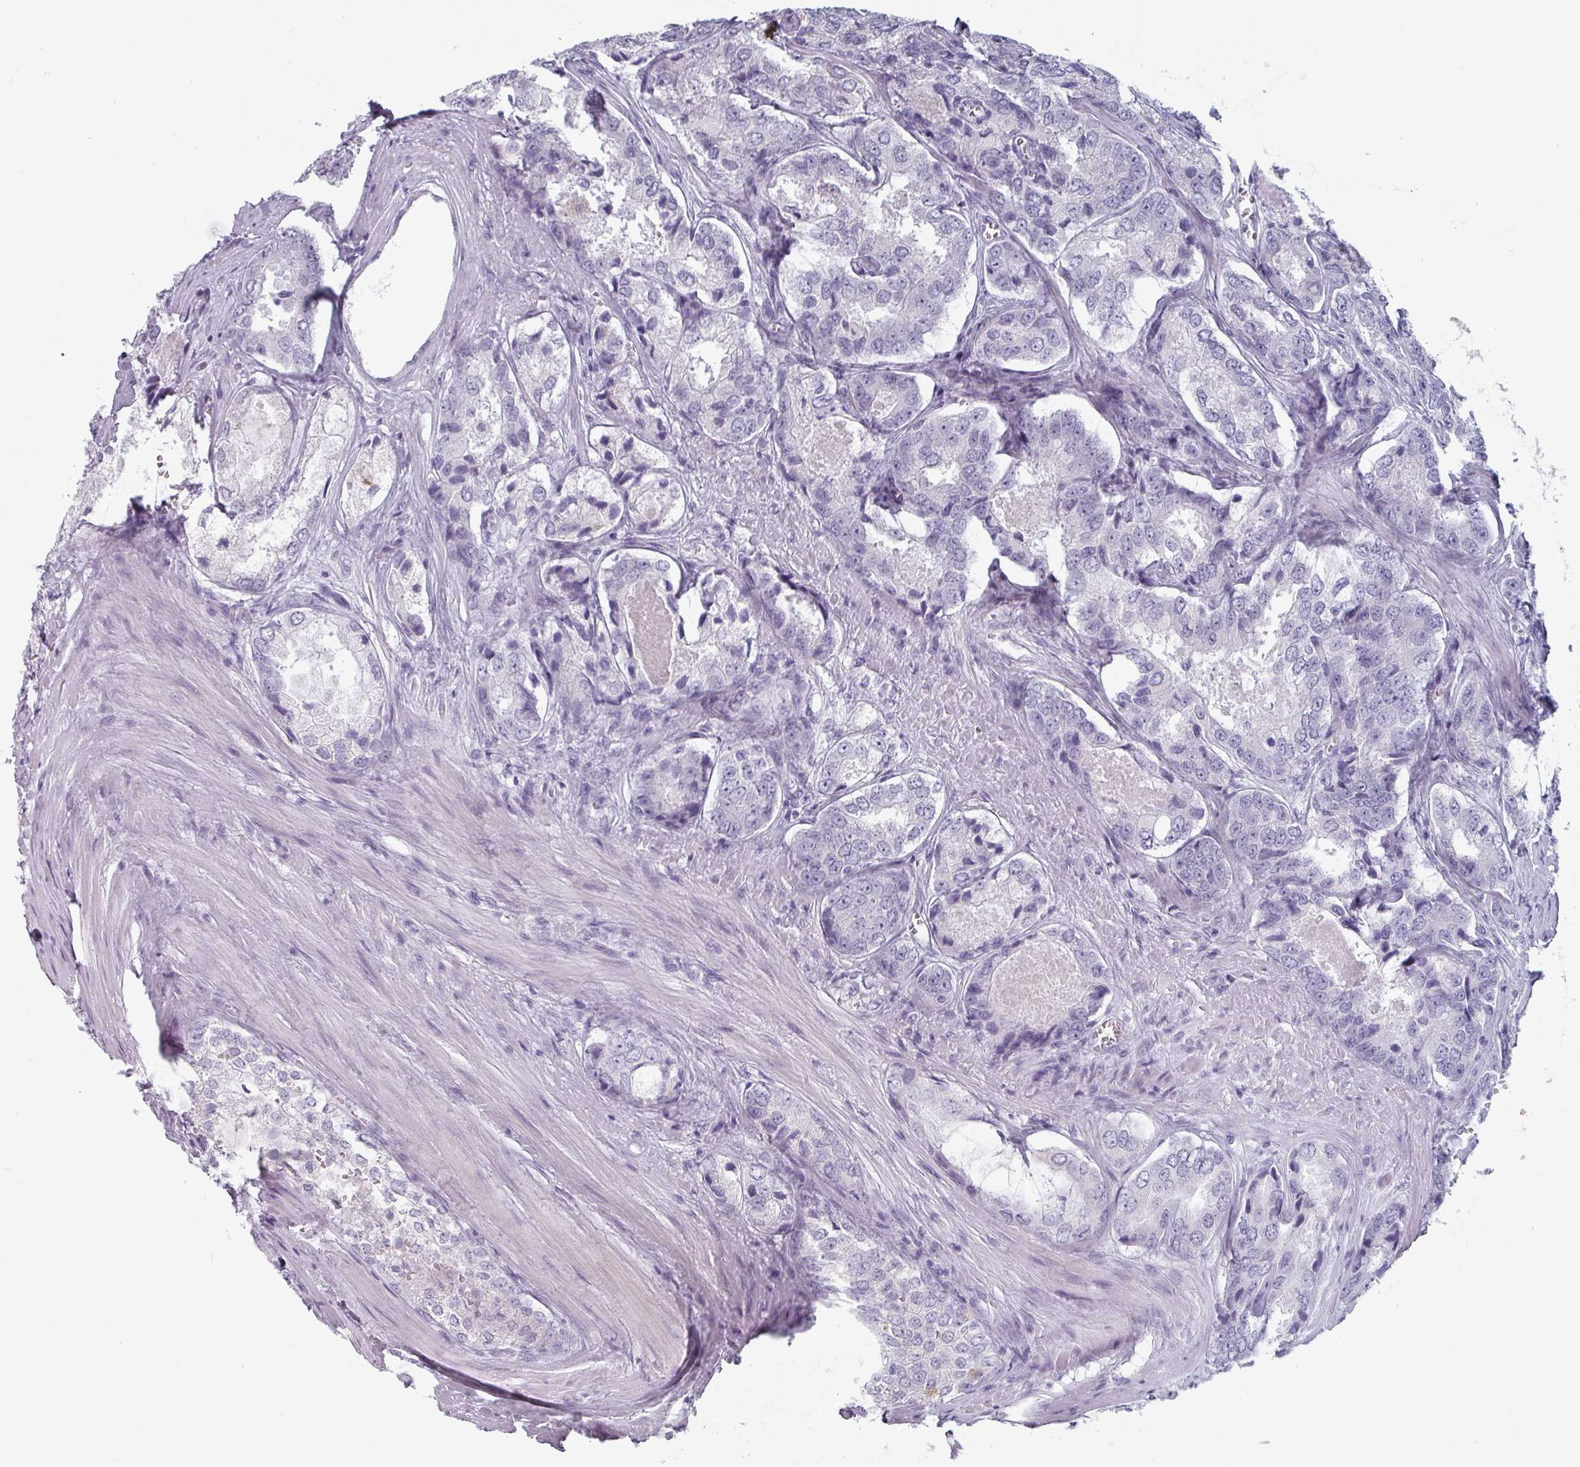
{"staining": {"intensity": "negative", "quantity": "none", "location": "none"}, "tissue": "prostate cancer", "cell_type": "Tumor cells", "image_type": "cancer", "snomed": [{"axis": "morphology", "description": "Adenocarcinoma, Low grade"}, {"axis": "topography", "description": "Prostate"}], "caption": "The micrograph shows no significant staining in tumor cells of low-grade adenocarcinoma (prostate).", "gene": "SLC35G2", "patient": {"sex": "male", "age": 68}}